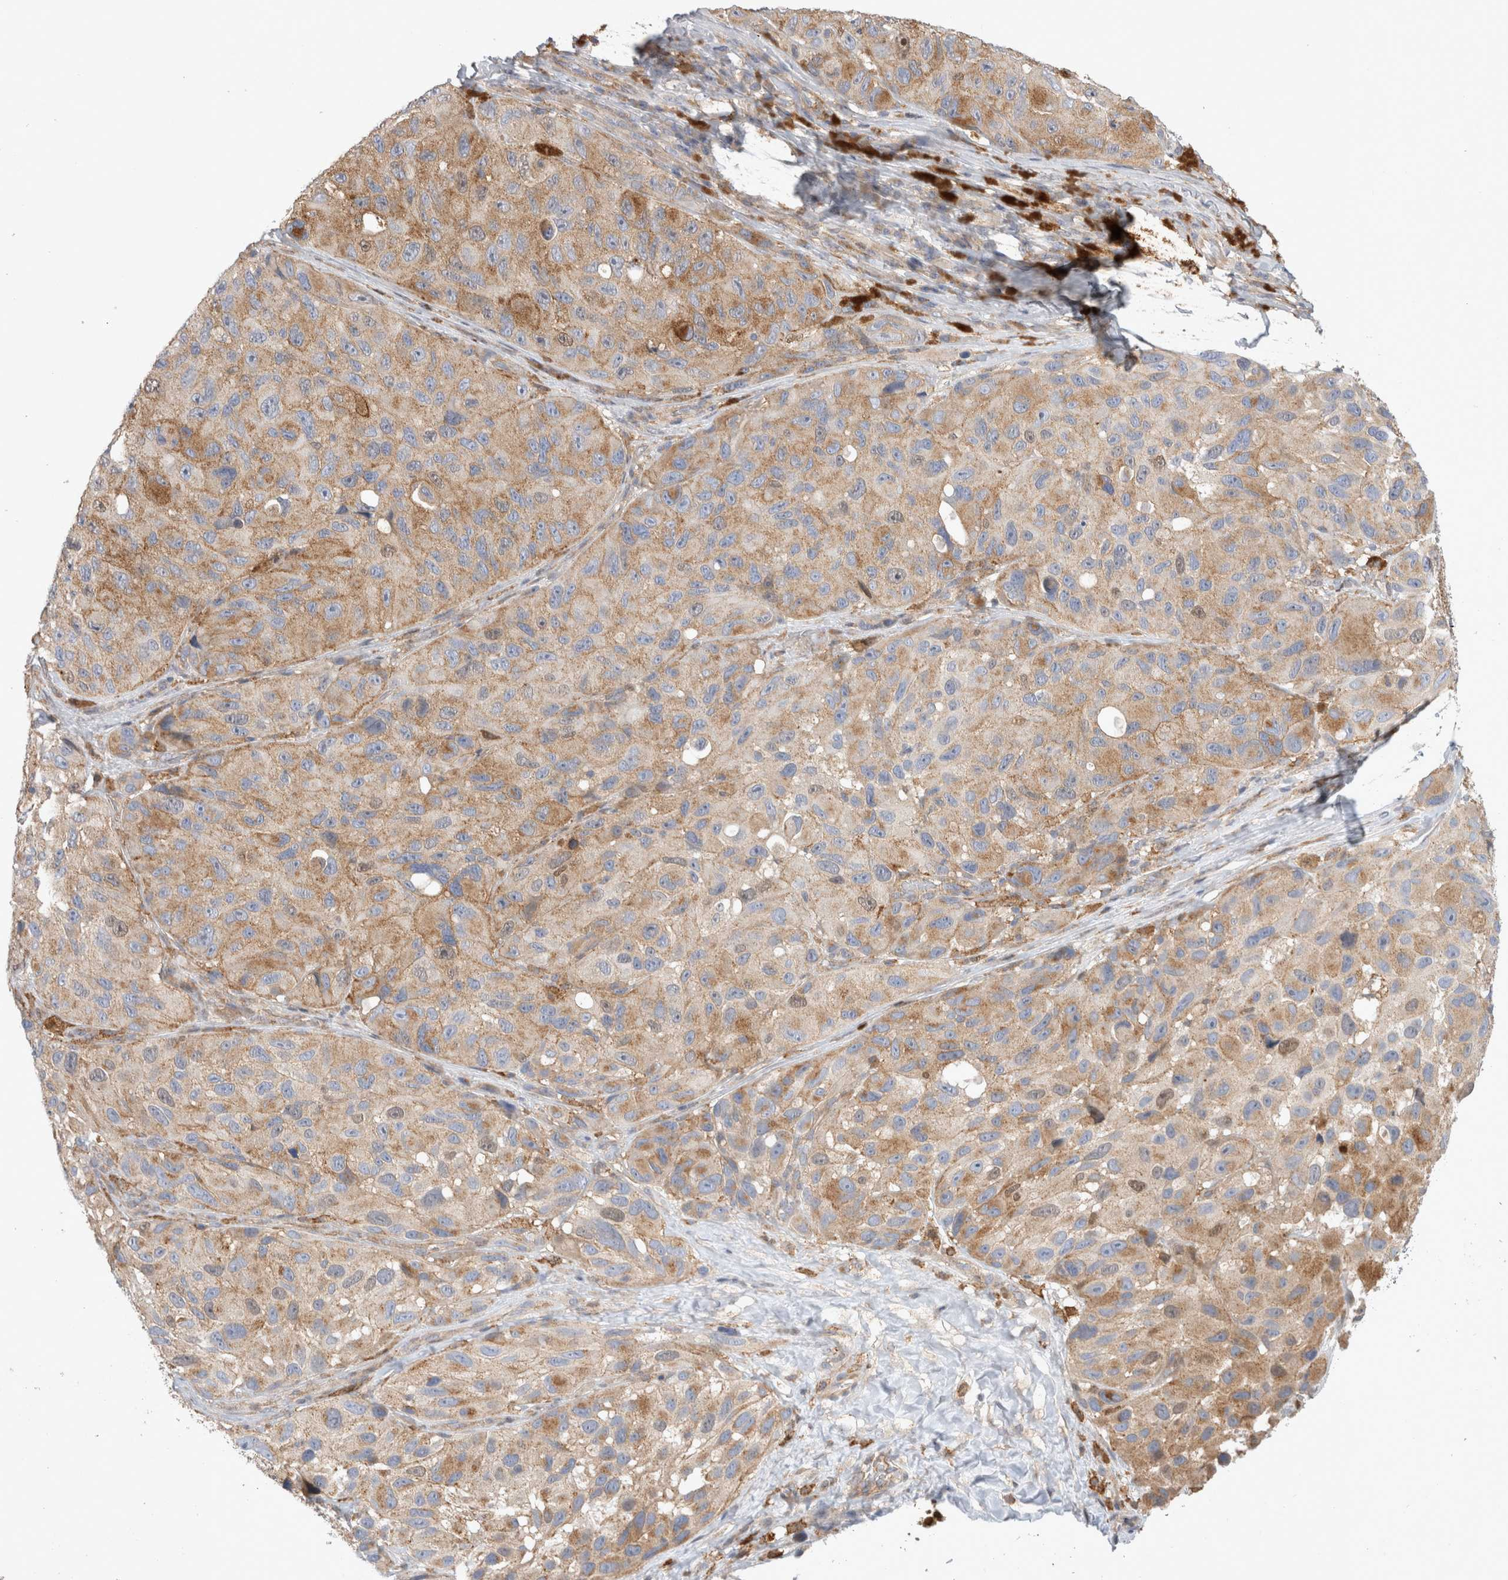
{"staining": {"intensity": "moderate", "quantity": ">75%", "location": "cytoplasmic/membranous"}, "tissue": "melanoma", "cell_type": "Tumor cells", "image_type": "cancer", "snomed": [{"axis": "morphology", "description": "Malignant melanoma, NOS"}, {"axis": "topography", "description": "Skin"}], "caption": "High-power microscopy captured an IHC photomicrograph of malignant melanoma, revealing moderate cytoplasmic/membranous staining in about >75% of tumor cells.", "gene": "CDCA7L", "patient": {"sex": "female", "age": 73}}